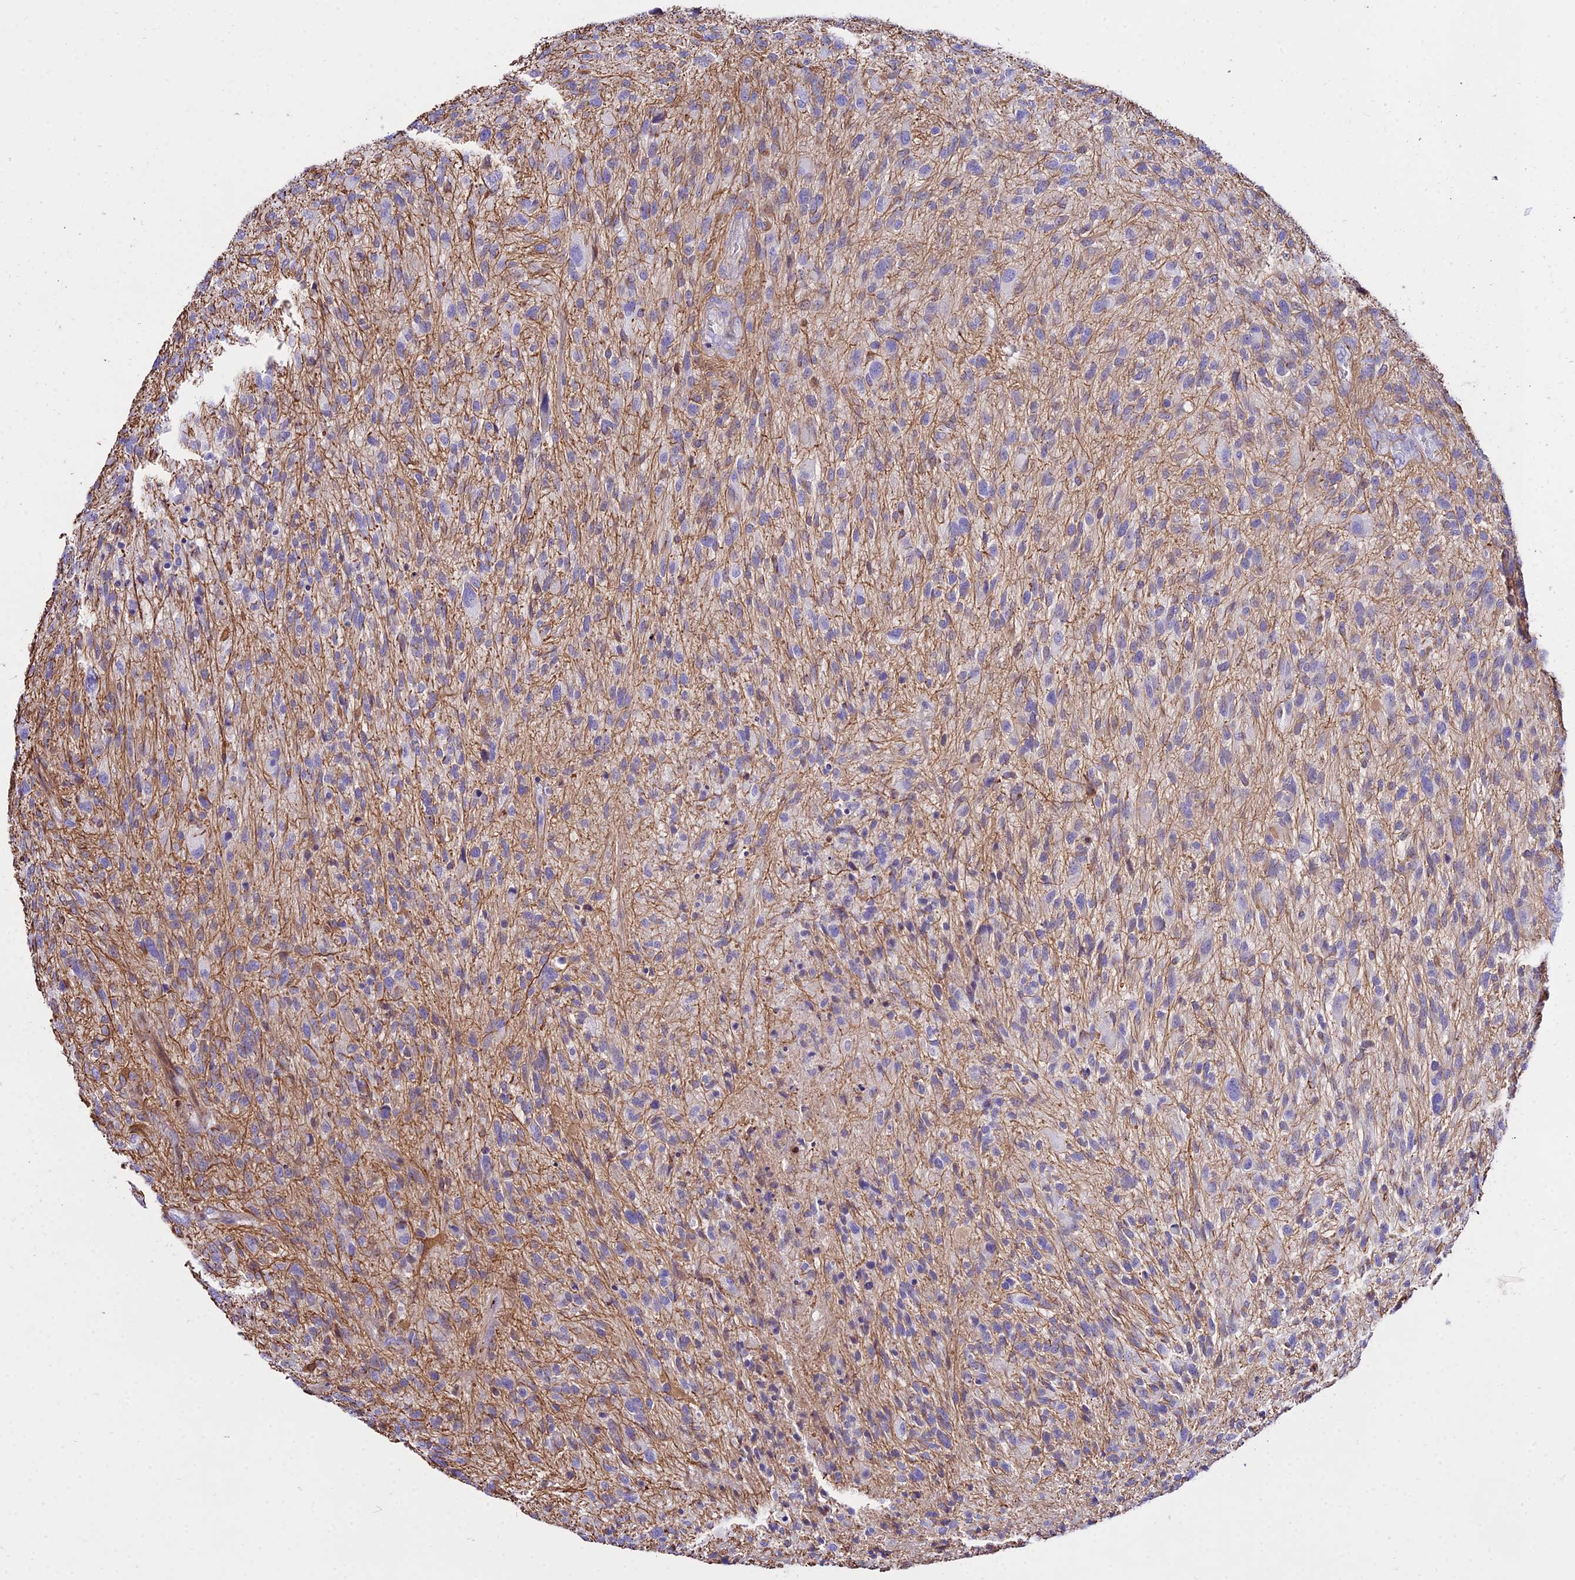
{"staining": {"intensity": "negative", "quantity": "none", "location": "none"}, "tissue": "glioma", "cell_type": "Tumor cells", "image_type": "cancer", "snomed": [{"axis": "morphology", "description": "Glioma, malignant, High grade"}, {"axis": "topography", "description": "Brain"}], "caption": "Protein analysis of malignant glioma (high-grade) displays no significant staining in tumor cells.", "gene": "DLX1", "patient": {"sex": "male", "age": 47}}